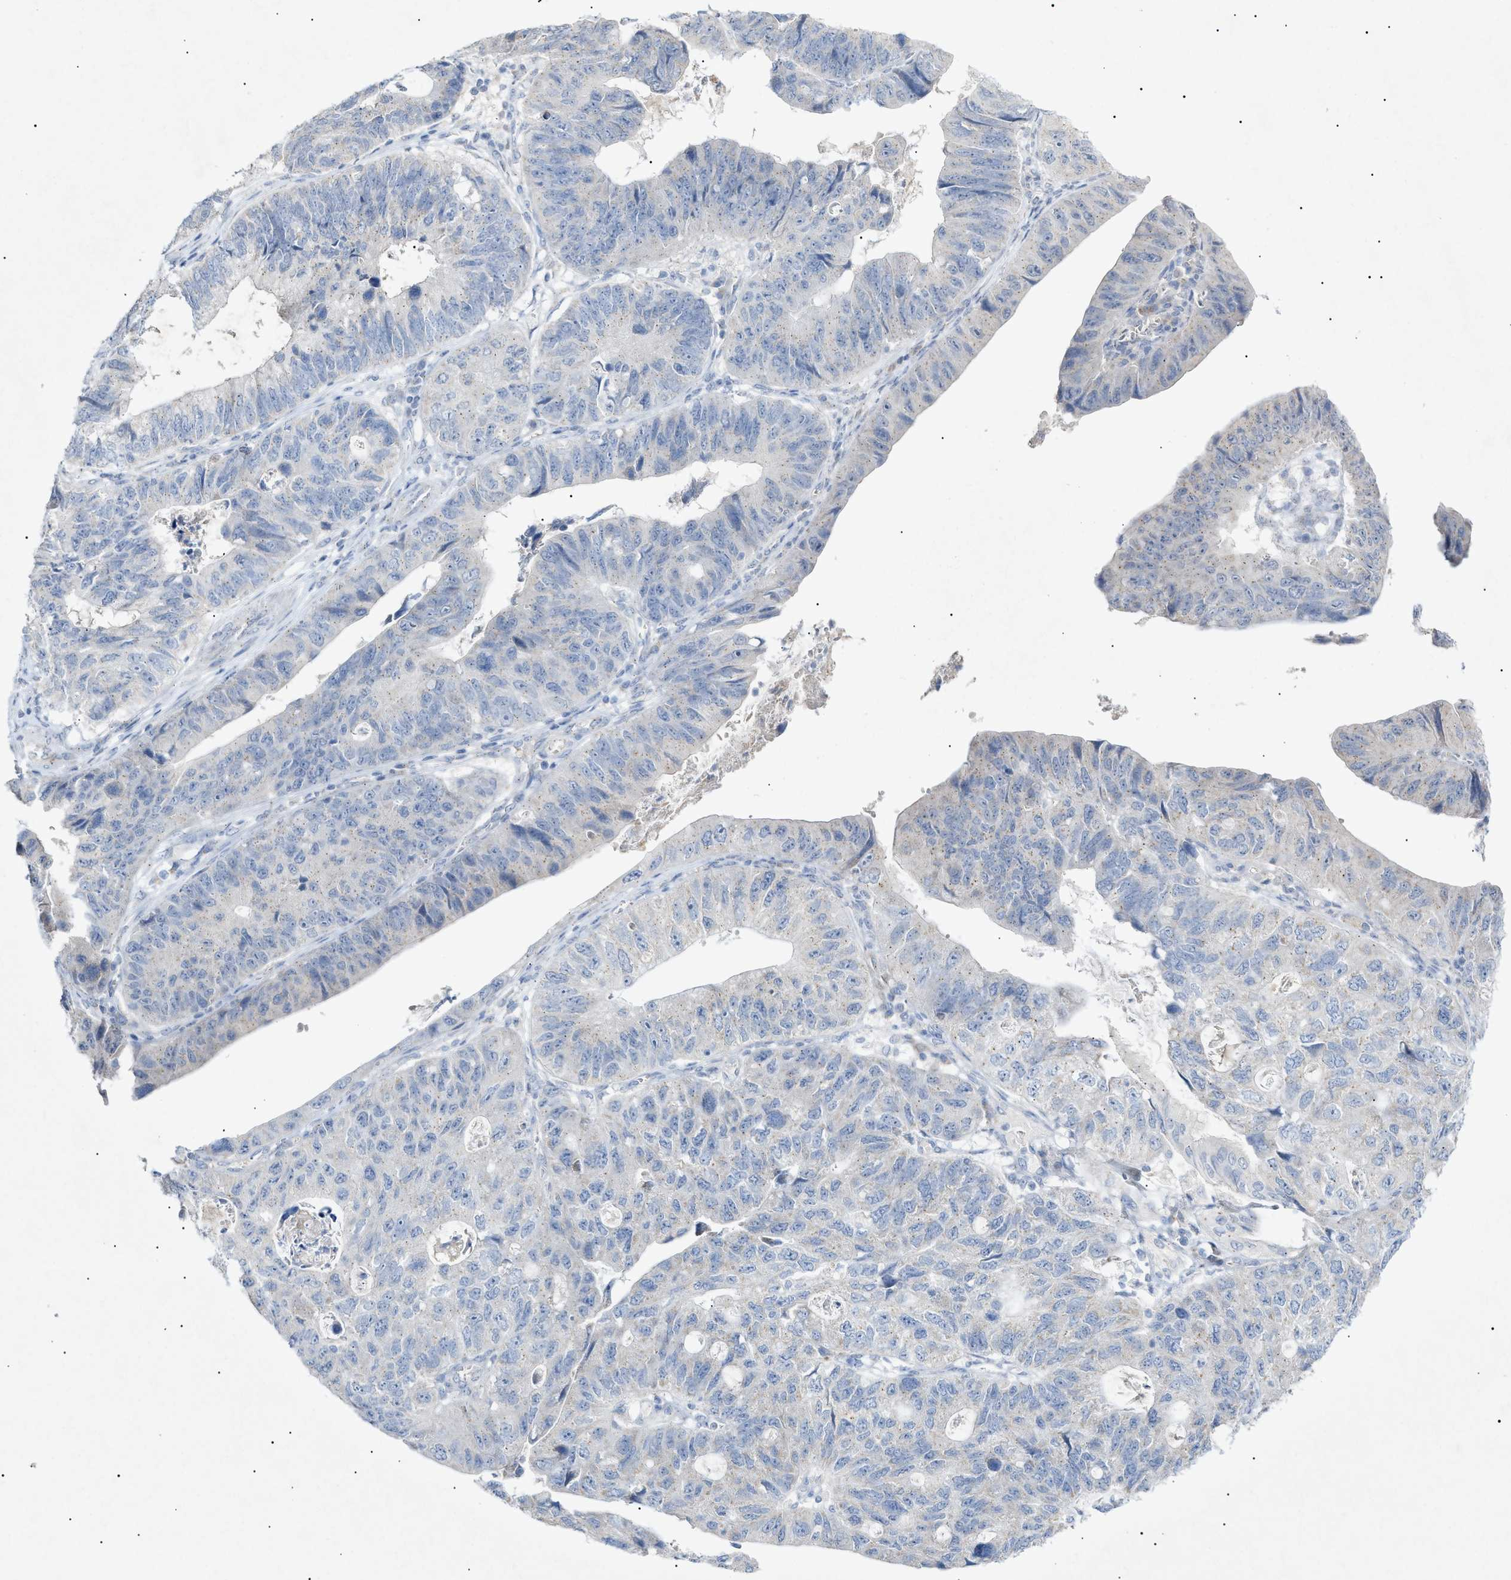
{"staining": {"intensity": "negative", "quantity": "none", "location": "none"}, "tissue": "stomach cancer", "cell_type": "Tumor cells", "image_type": "cancer", "snomed": [{"axis": "morphology", "description": "Adenocarcinoma, NOS"}, {"axis": "topography", "description": "Stomach"}], "caption": "Photomicrograph shows no protein expression in tumor cells of stomach cancer tissue.", "gene": "SLC25A31", "patient": {"sex": "male", "age": 59}}